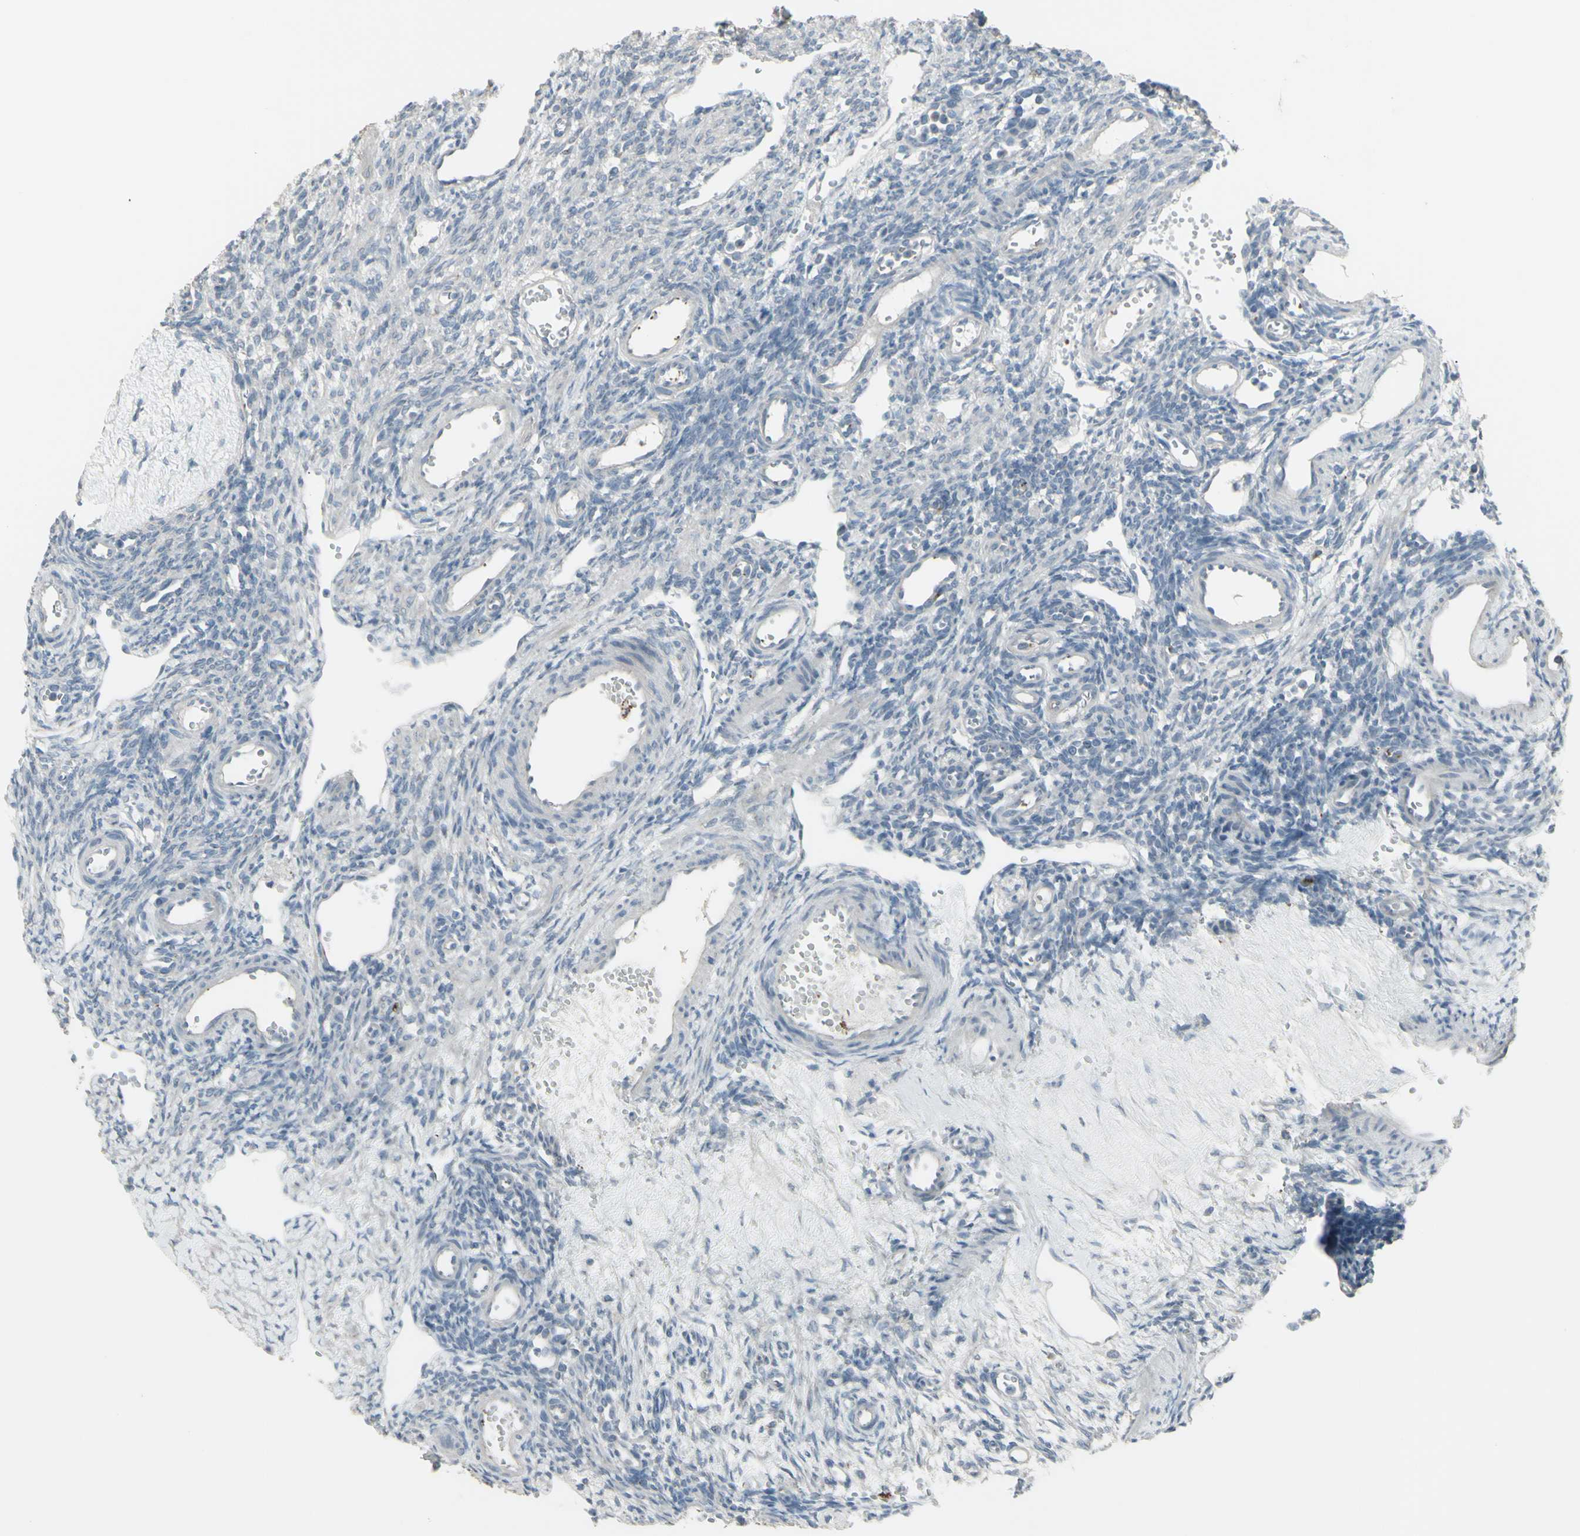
{"staining": {"intensity": "negative", "quantity": "none", "location": "none"}, "tissue": "ovary", "cell_type": "Ovarian stroma cells", "image_type": "normal", "snomed": [{"axis": "morphology", "description": "Normal tissue, NOS"}, {"axis": "topography", "description": "Ovary"}], "caption": "Immunohistochemistry (IHC) of normal human ovary displays no positivity in ovarian stroma cells.", "gene": "CD79B", "patient": {"sex": "female", "age": 33}}